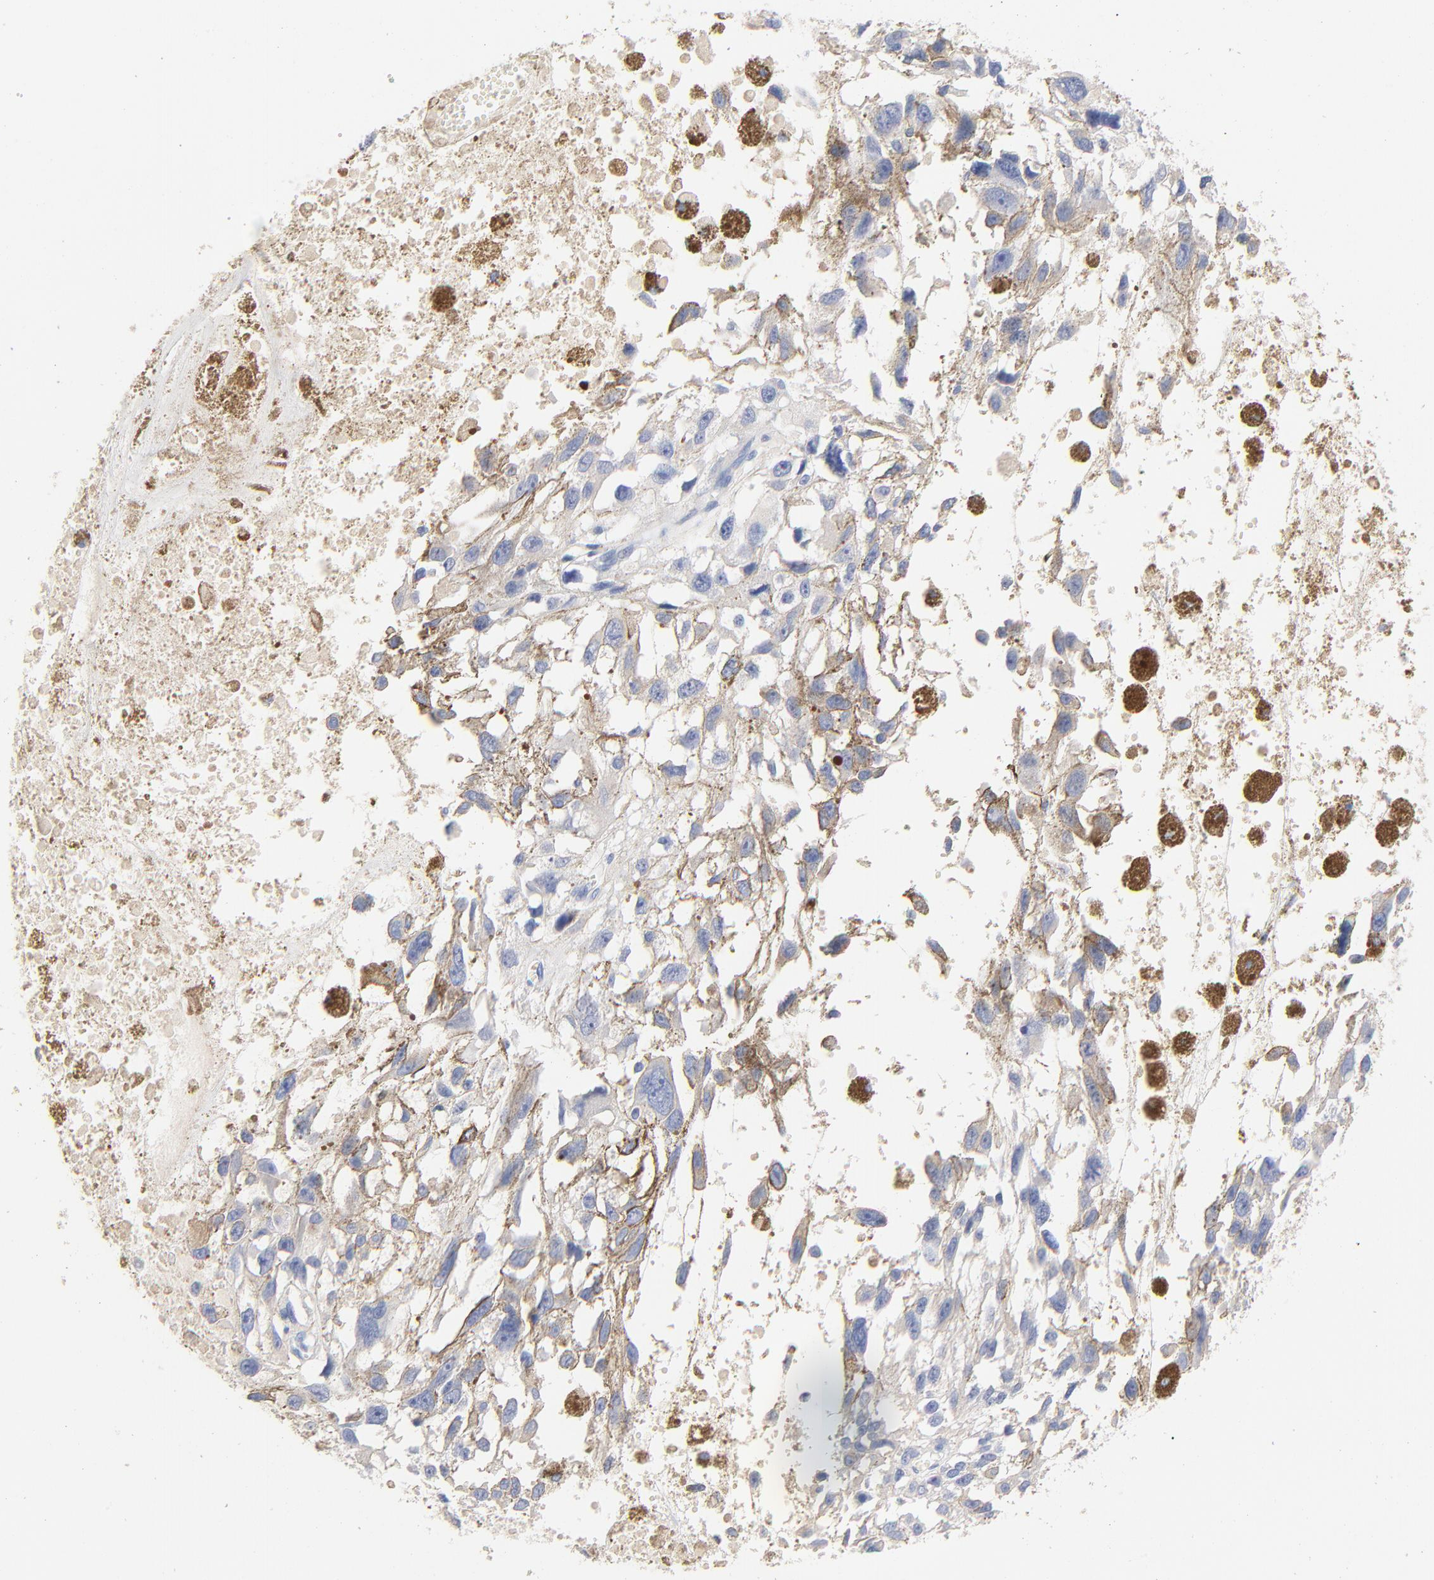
{"staining": {"intensity": "negative", "quantity": "none", "location": "none"}, "tissue": "melanoma", "cell_type": "Tumor cells", "image_type": "cancer", "snomed": [{"axis": "morphology", "description": "Malignant melanoma, Metastatic site"}, {"axis": "topography", "description": "Lymph node"}], "caption": "Melanoma was stained to show a protein in brown. There is no significant positivity in tumor cells.", "gene": "CPS1", "patient": {"sex": "male", "age": 59}}